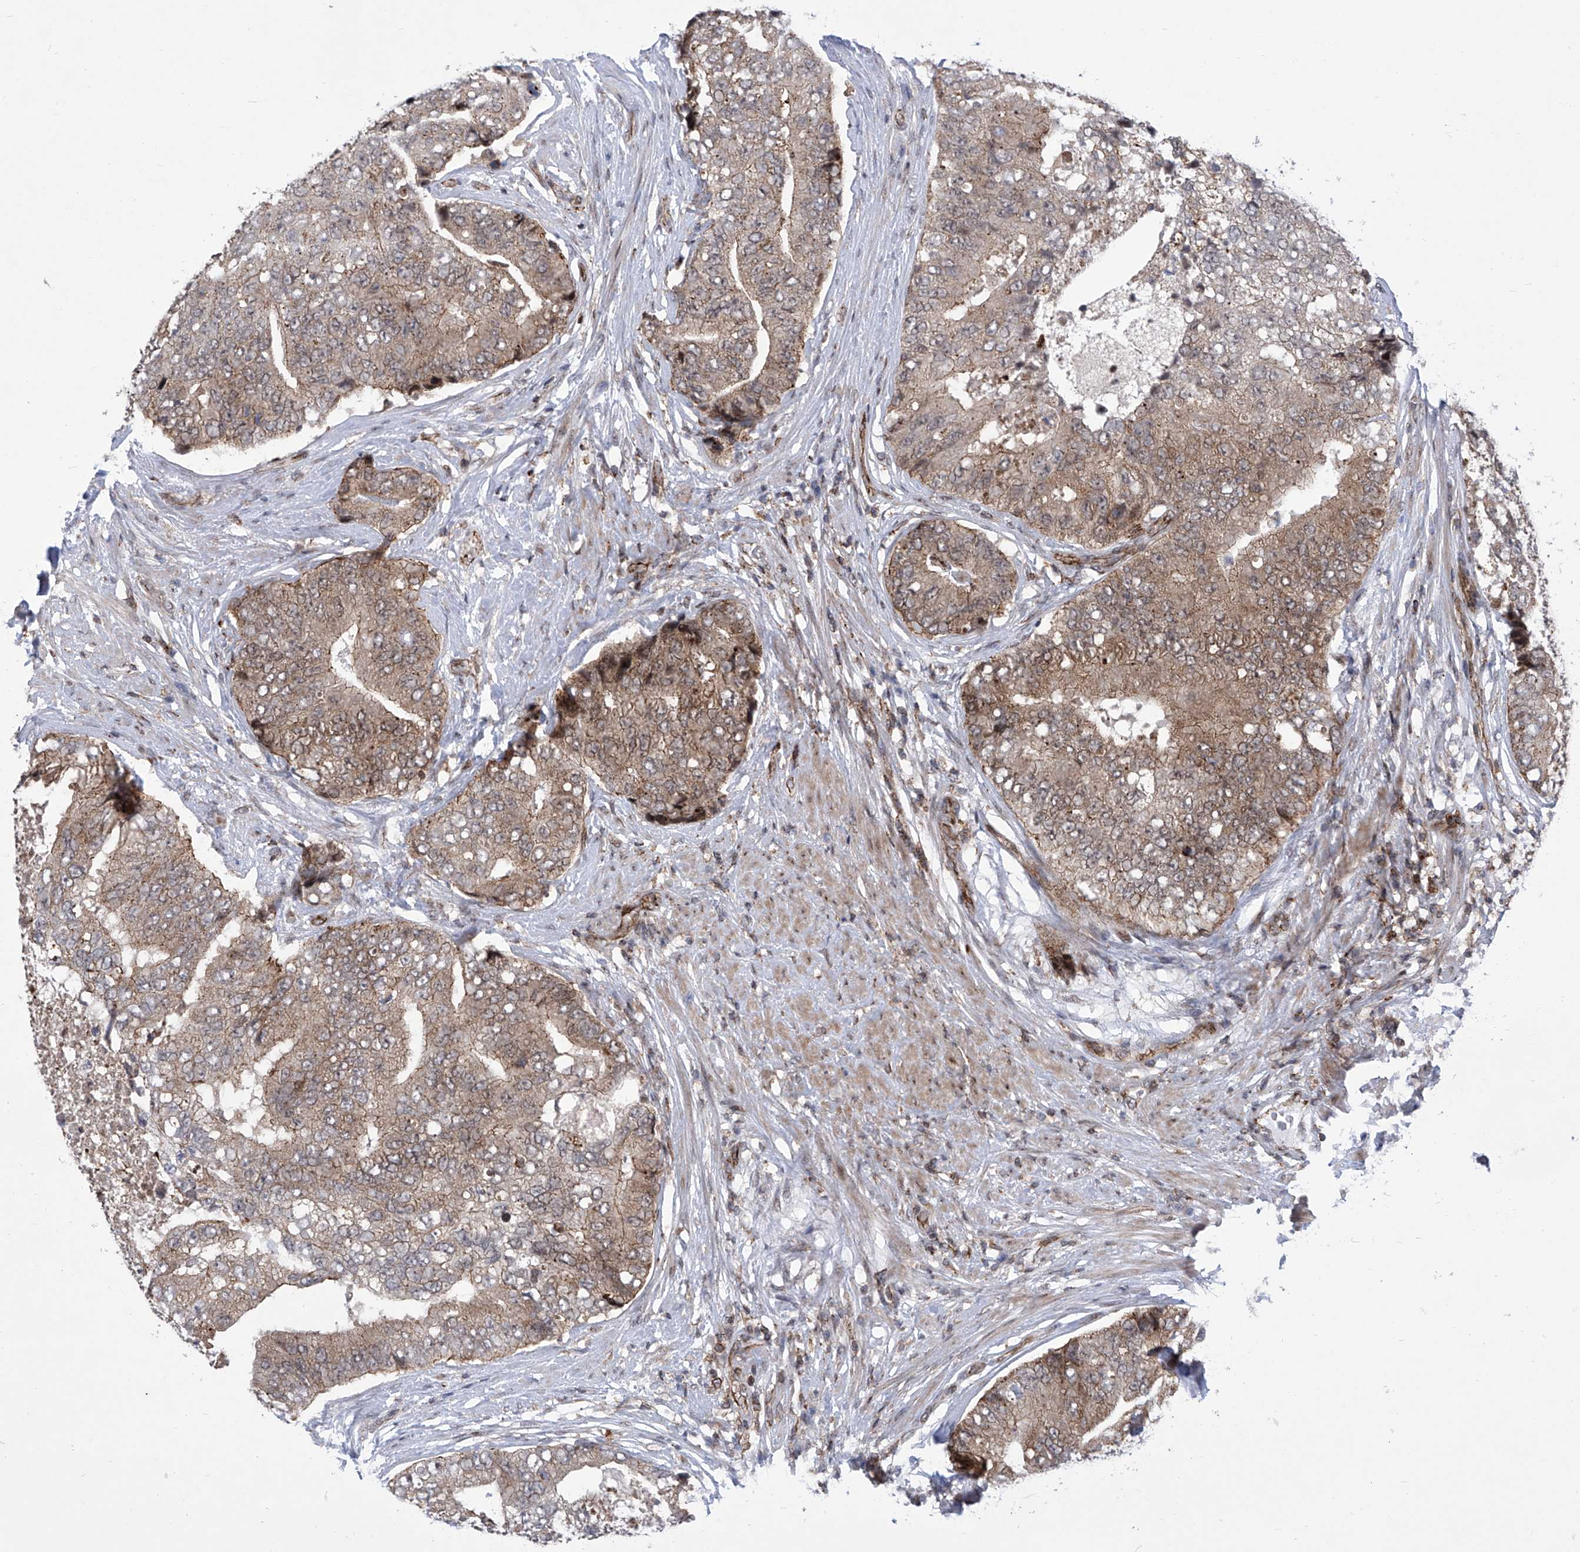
{"staining": {"intensity": "moderate", "quantity": ">75%", "location": "cytoplasmic/membranous"}, "tissue": "prostate cancer", "cell_type": "Tumor cells", "image_type": "cancer", "snomed": [{"axis": "morphology", "description": "Adenocarcinoma, High grade"}, {"axis": "topography", "description": "Prostate"}], "caption": "The micrograph demonstrates a brown stain indicating the presence of a protein in the cytoplasmic/membranous of tumor cells in high-grade adenocarcinoma (prostate). (DAB (3,3'-diaminobenzidine) IHC with brightfield microscopy, high magnification).", "gene": "CEP290", "patient": {"sex": "male", "age": 70}}